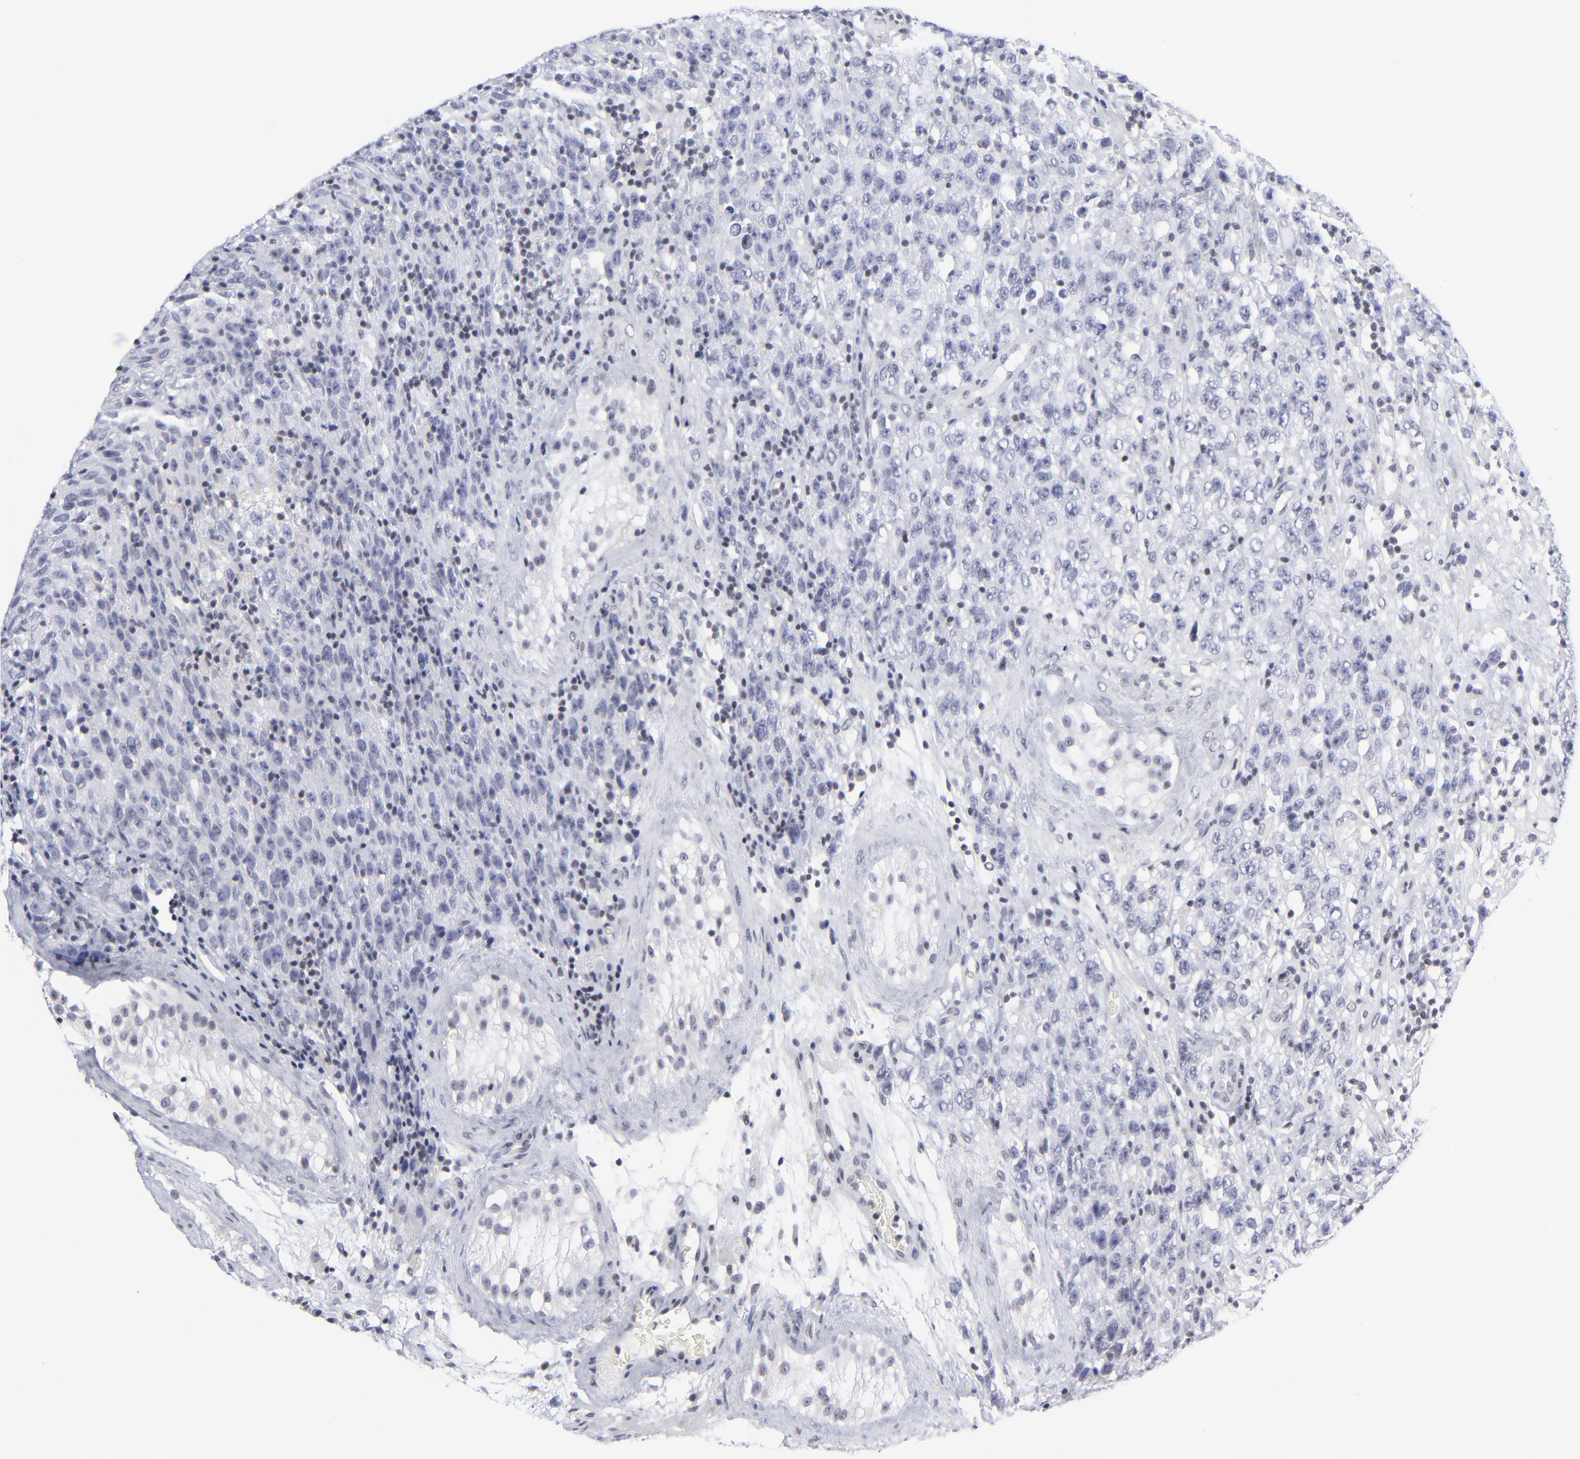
{"staining": {"intensity": "negative", "quantity": "none", "location": "none"}, "tissue": "testis cancer", "cell_type": "Tumor cells", "image_type": "cancer", "snomed": [{"axis": "morphology", "description": "Seminoma, NOS"}, {"axis": "topography", "description": "Testis"}], "caption": "Photomicrograph shows no significant protein expression in tumor cells of seminoma (testis). The staining was performed using DAB (3,3'-diaminobenzidine) to visualize the protein expression in brown, while the nuclei were stained in blue with hematoxylin (Magnification: 20x).", "gene": "SP2", "patient": {"sex": "male", "age": 52}}